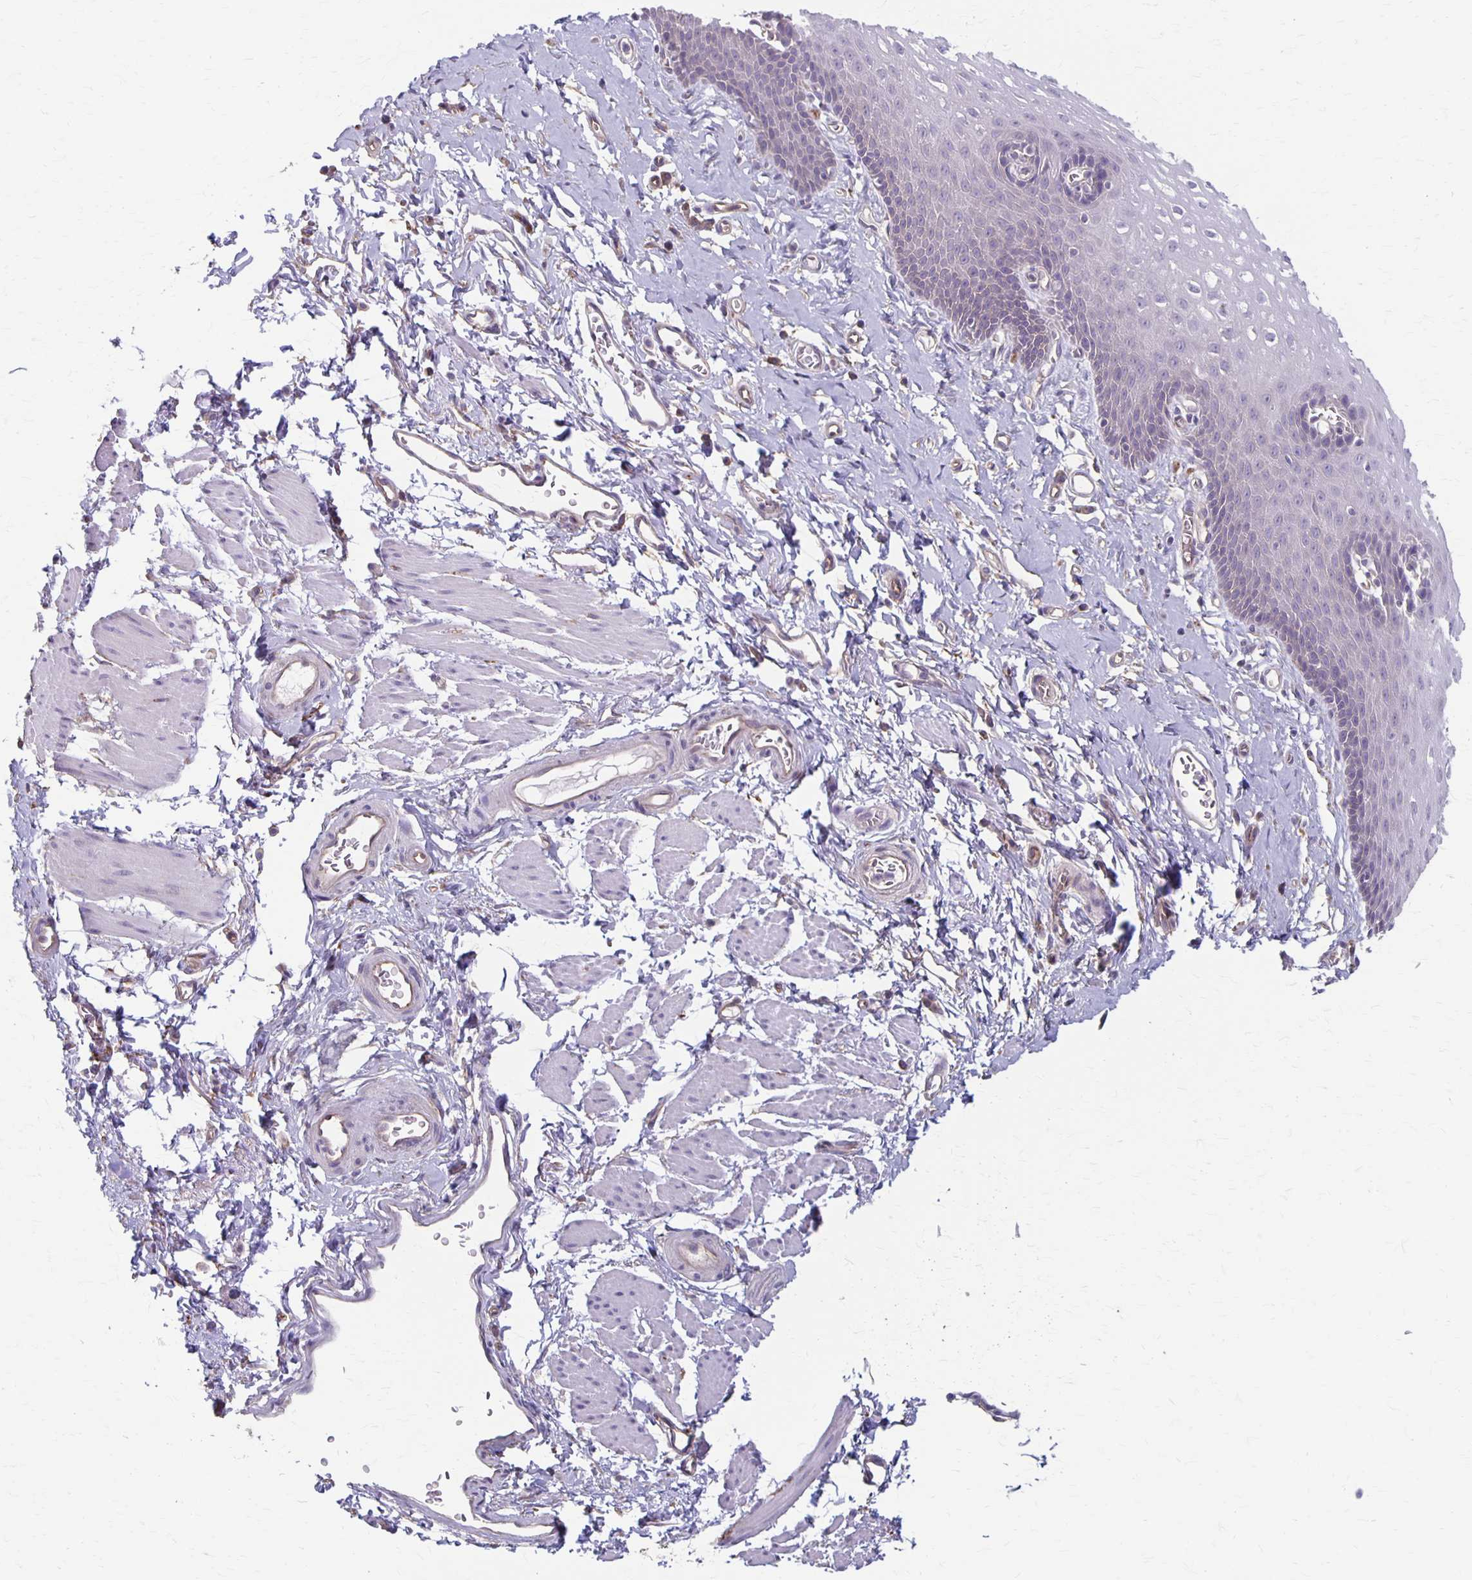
{"staining": {"intensity": "negative", "quantity": "none", "location": "none"}, "tissue": "esophagus", "cell_type": "Squamous epithelial cells", "image_type": "normal", "snomed": [{"axis": "morphology", "description": "Normal tissue, NOS"}, {"axis": "topography", "description": "Esophagus"}], "caption": "This is an immunohistochemistry (IHC) histopathology image of normal esophagus. There is no staining in squamous epithelial cells.", "gene": "PPP1R3E", "patient": {"sex": "male", "age": 70}}